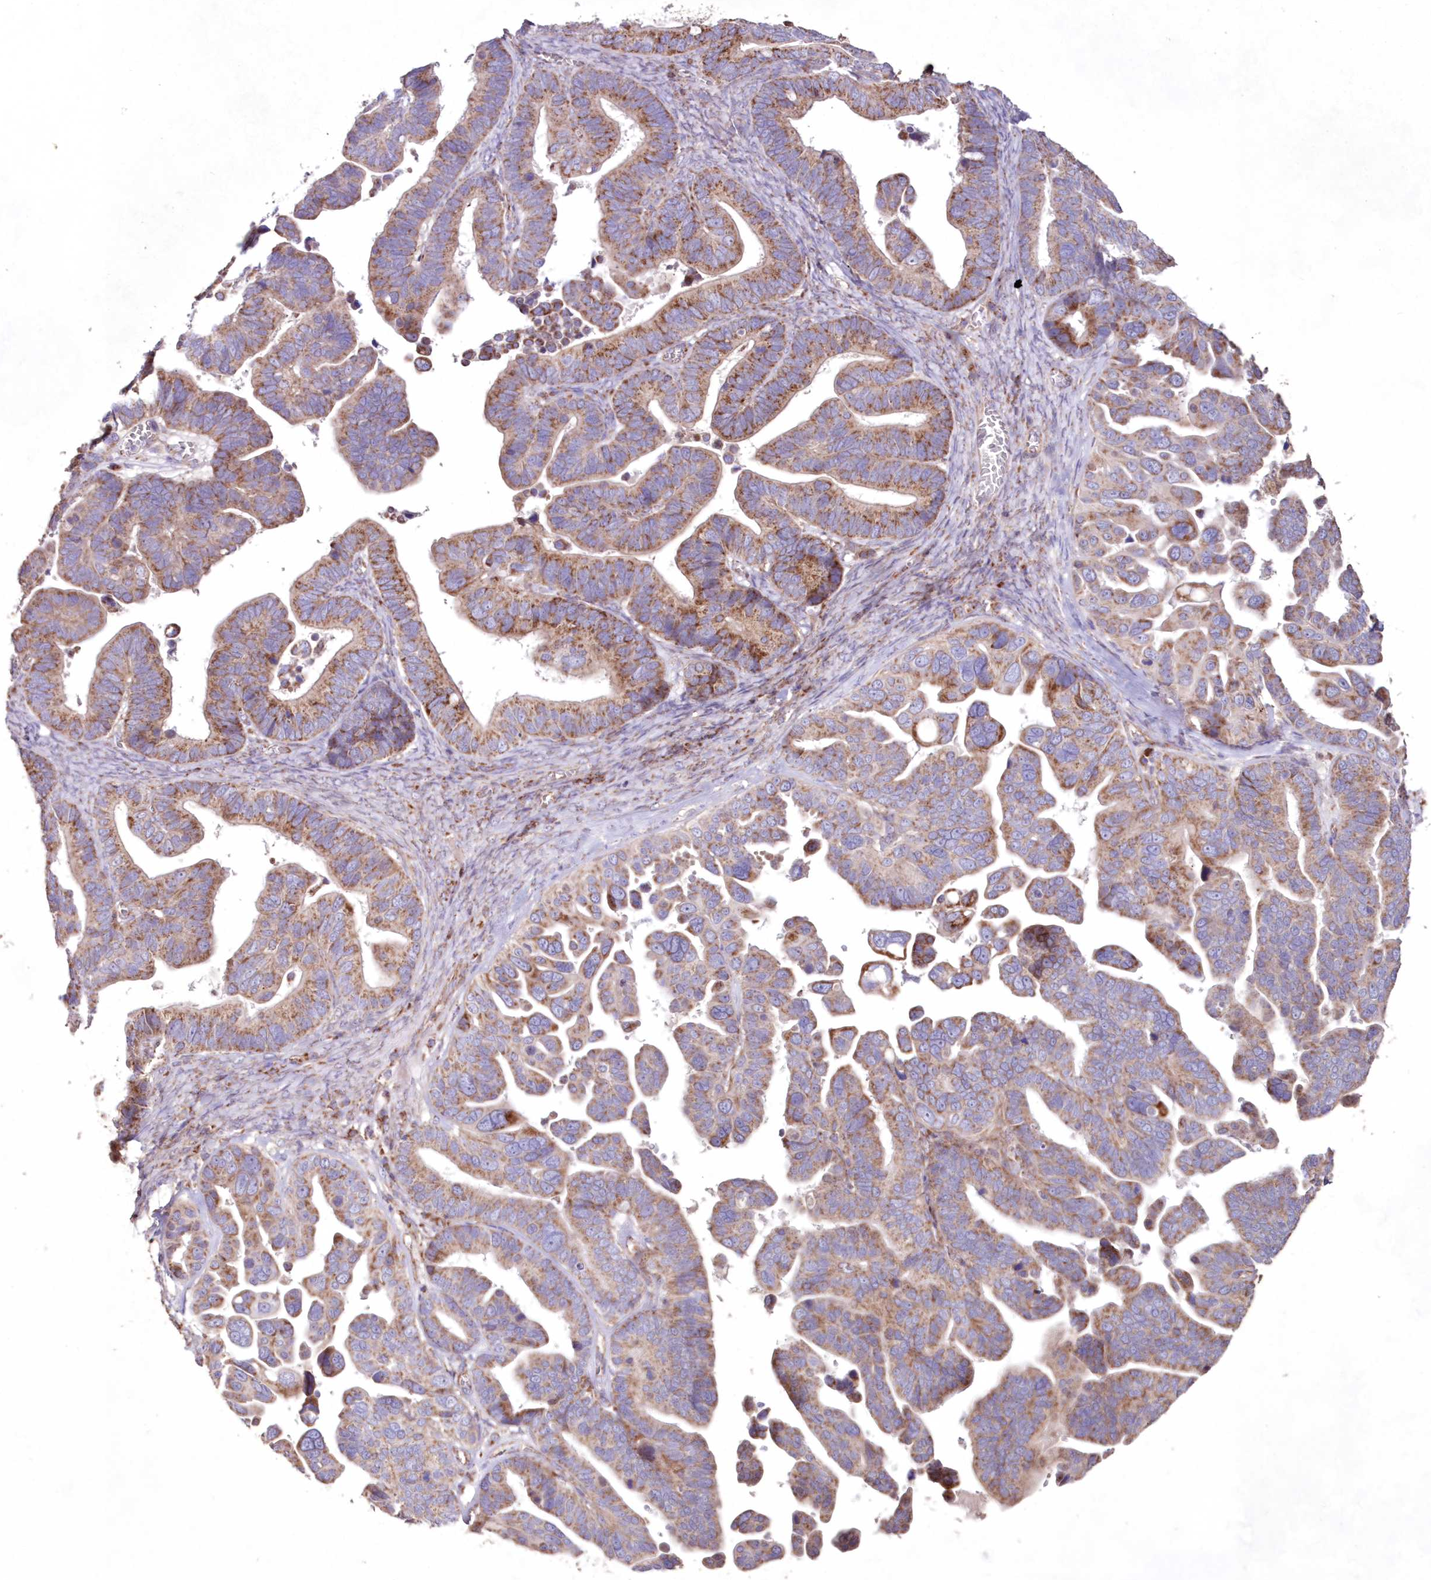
{"staining": {"intensity": "moderate", "quantity": ">75%", "location": "cytoplasmic/membranous"}, "tissue": "ovarian cancer", "cell_type": "Tumor cells", "image_type": "cancer", "snomed": [{"axis": "morphology", "description": "Cystadenocarcinoma, serous, NOS"}, {"axis": "topography", "description": "Ovary"}], "caption": "Ovarian cancer (serous cystadenocarcinoma) tissue displays moderate cytoplasmic/membranous positivity in approximately >75% of tumor cells, visualized by immunohistochemistry. The protein is shown in brown color, while the nuclei are stained blue.", "gene": "HADHB", "patient": {"sex": "female", "age": 56}}